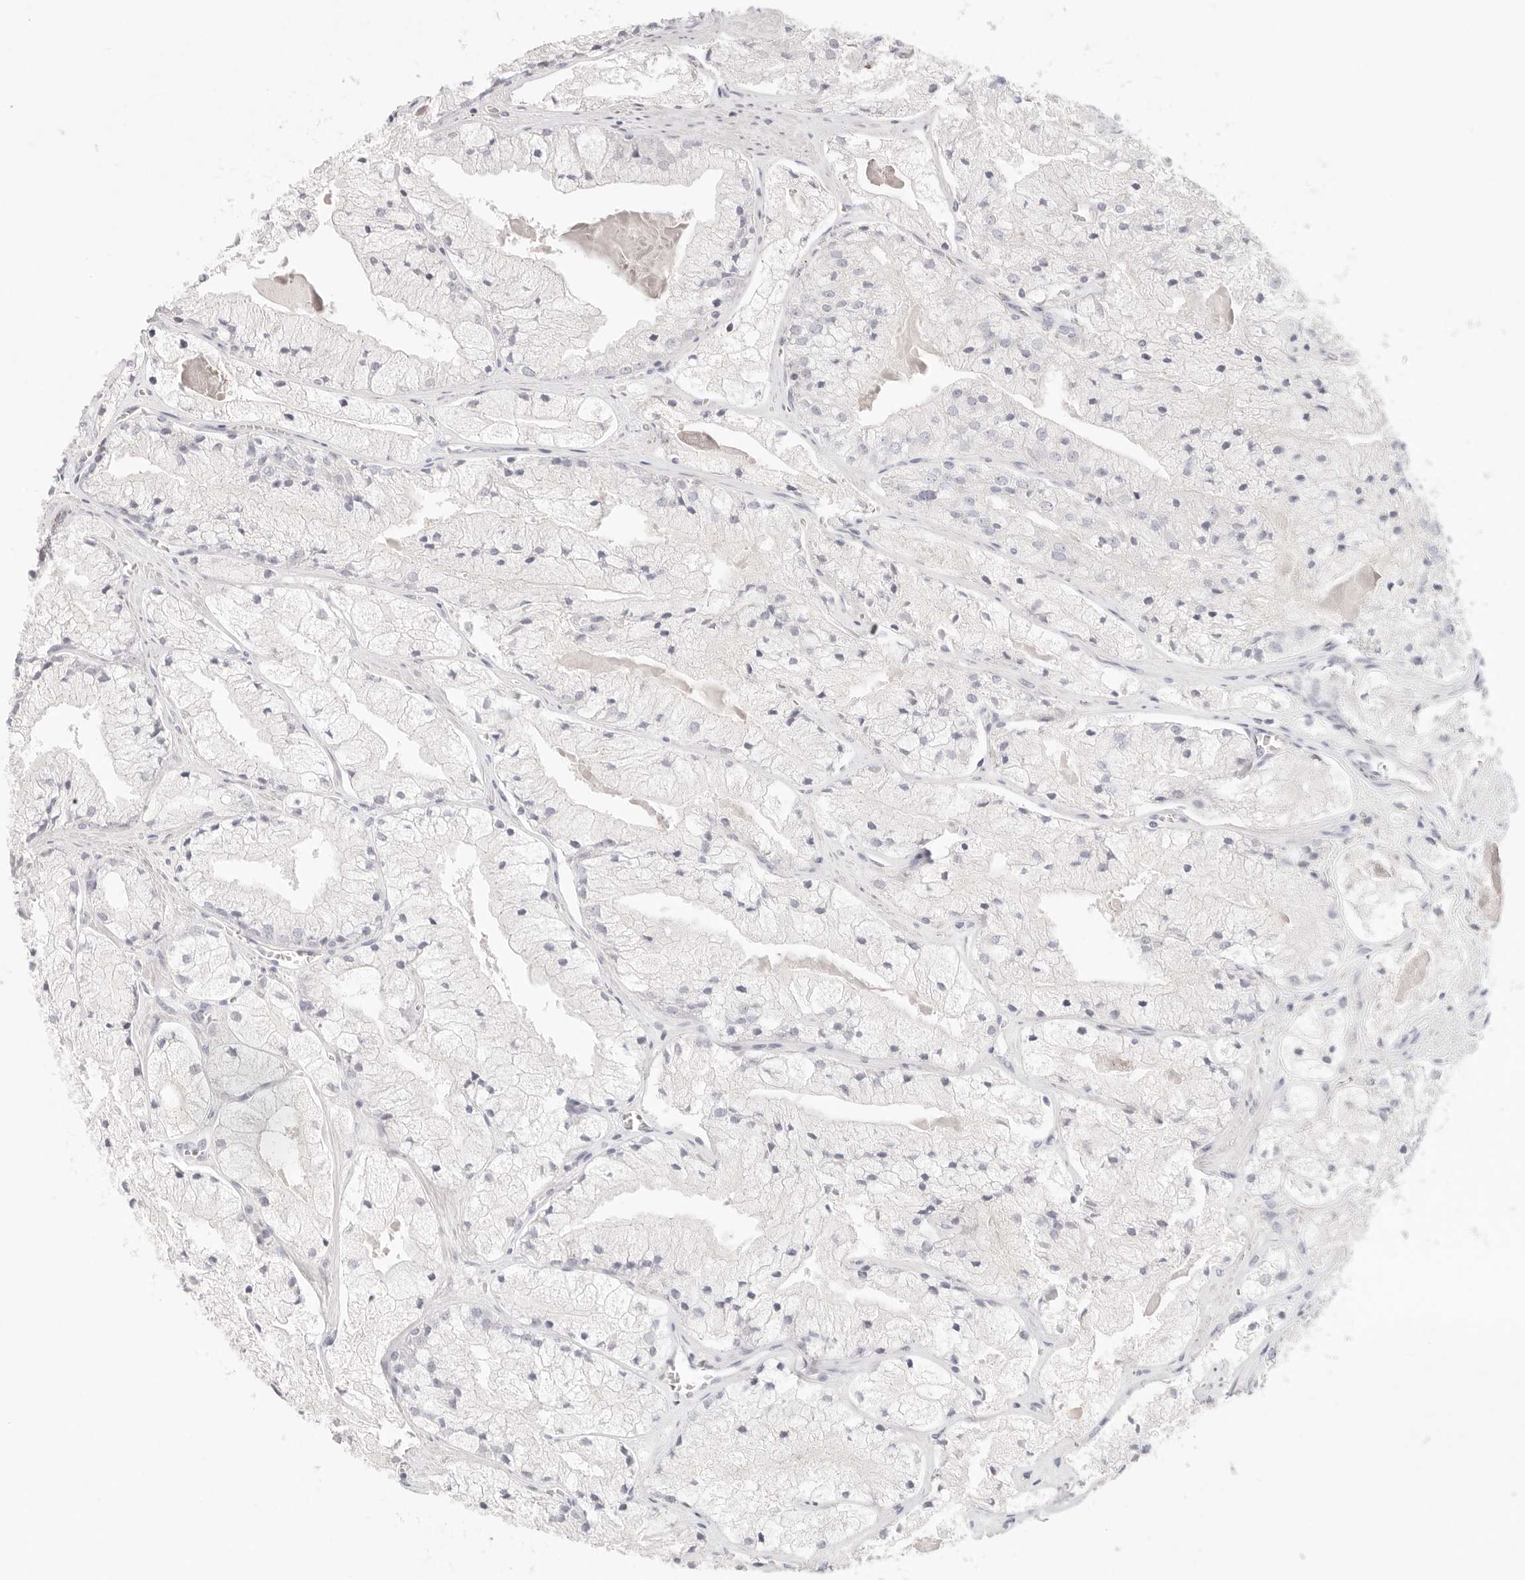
{"staining": {"intensity": "negative", "quantity": "none", "location": "none"}, "tissue": "prostate cancer", "cell_type": "Tumor cells", "image_type": "cancer", "snomed": [{"axis": "morphology", "description": "Adenocarcinoma, High grade"}, {"axis": "topography", "description": "Prostate"}], "caption": "Immunohistochemical staining of prostate cancer demonstrates no significant expression in tumor cells.", "gene": "CEP120", "patient": {"sex": "male", "age": 50}}